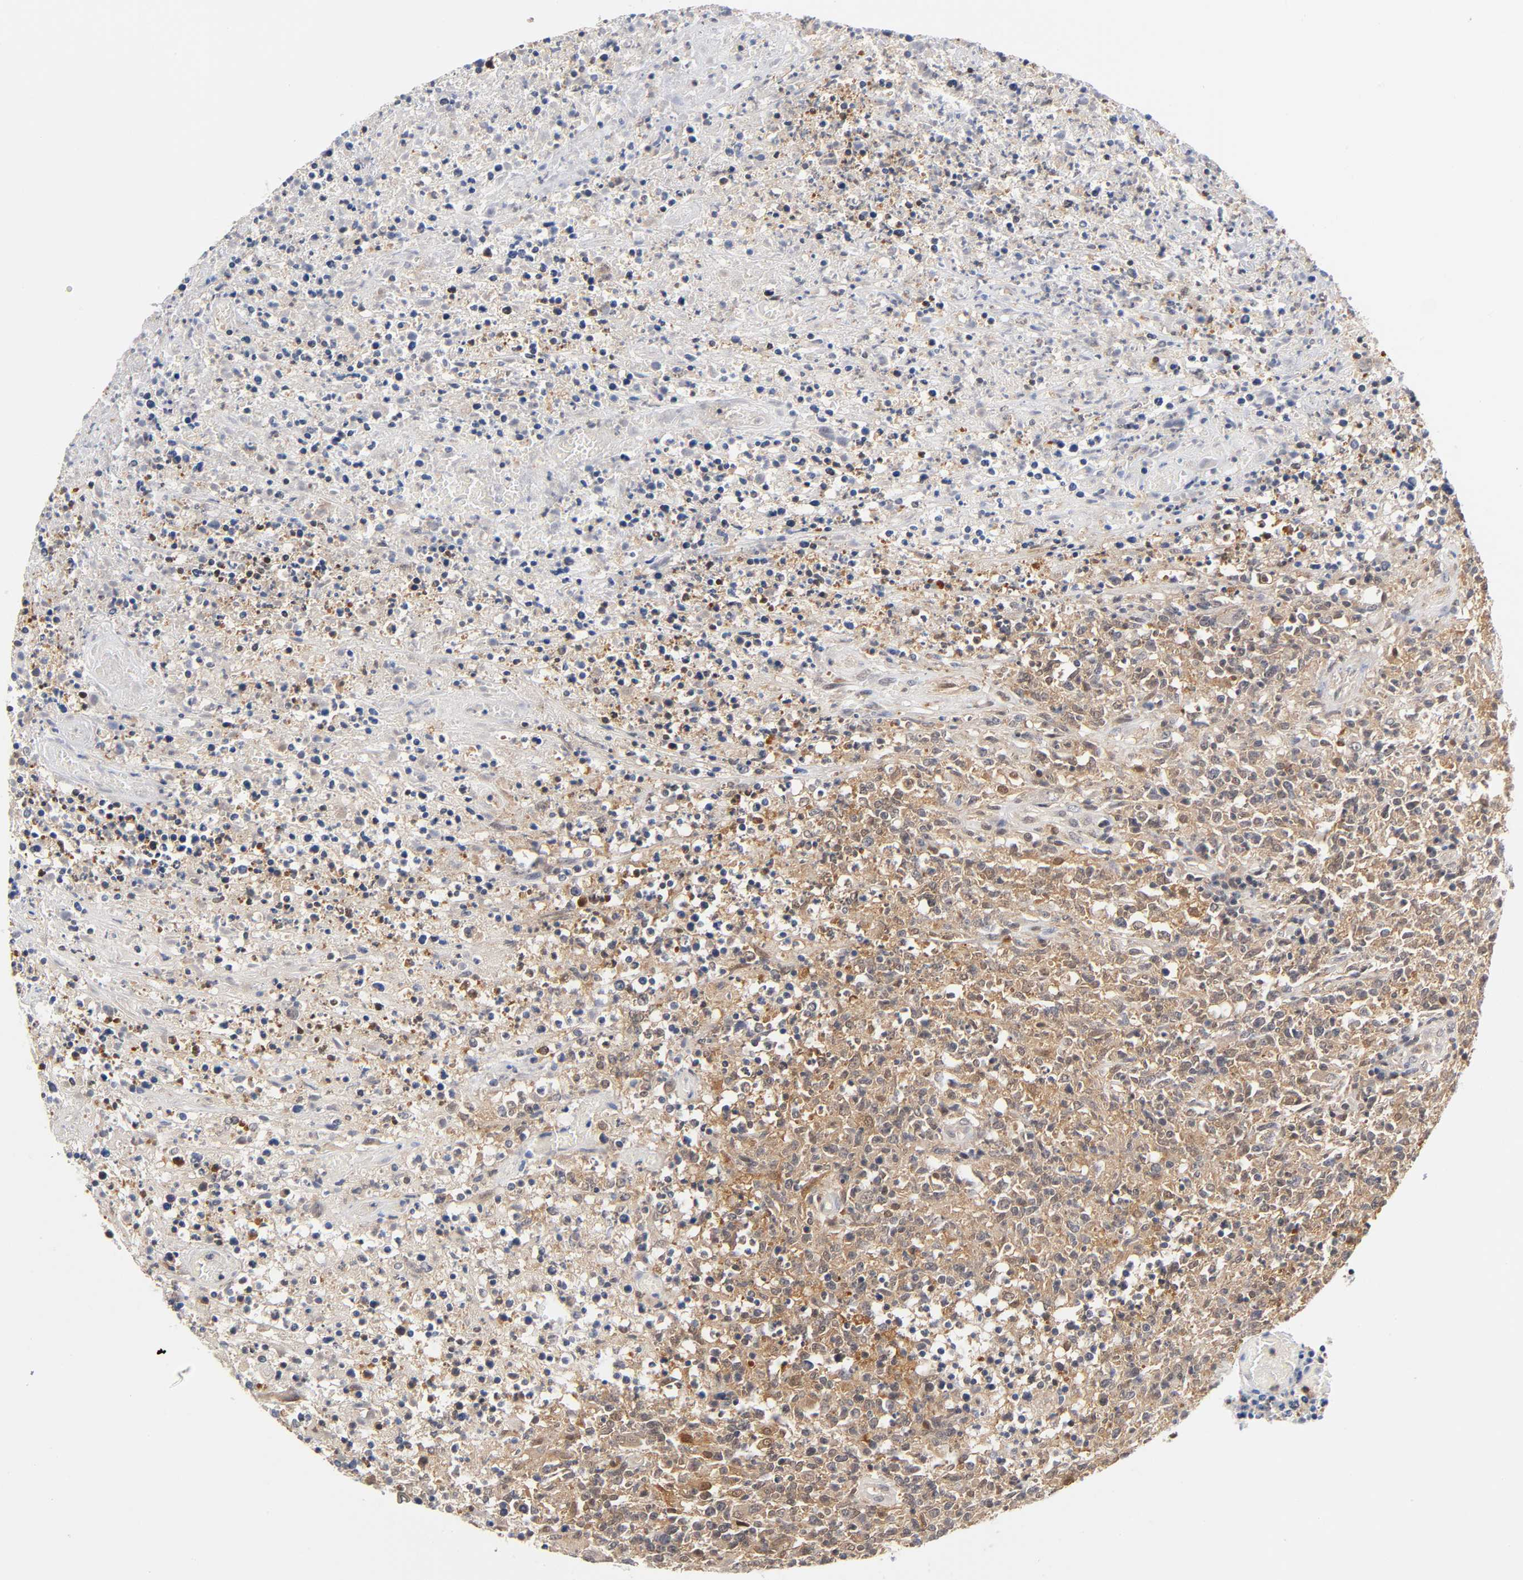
{"staining": {"intensity": "strong", "quantity": ">75%", "location": "cytoplasmic/membranous"}, "tissue": "lymphoma", "cell_type": "Tumor cells", "image_type": "cancer", "snomed": [{"axis": "morphology", "description": "Malignant lymphoma, non-Hodgkin's type, High grade"}, {"axis": "topography", "description": "Lymph node"}], "caption": "Human lymphoma stained for a protein (brown) shows strong cytoplasmic/membranous positive expression in about >75% of tumor cells.", "gene": "DFFB", "patient": {"sex": "female", "age": 84}}